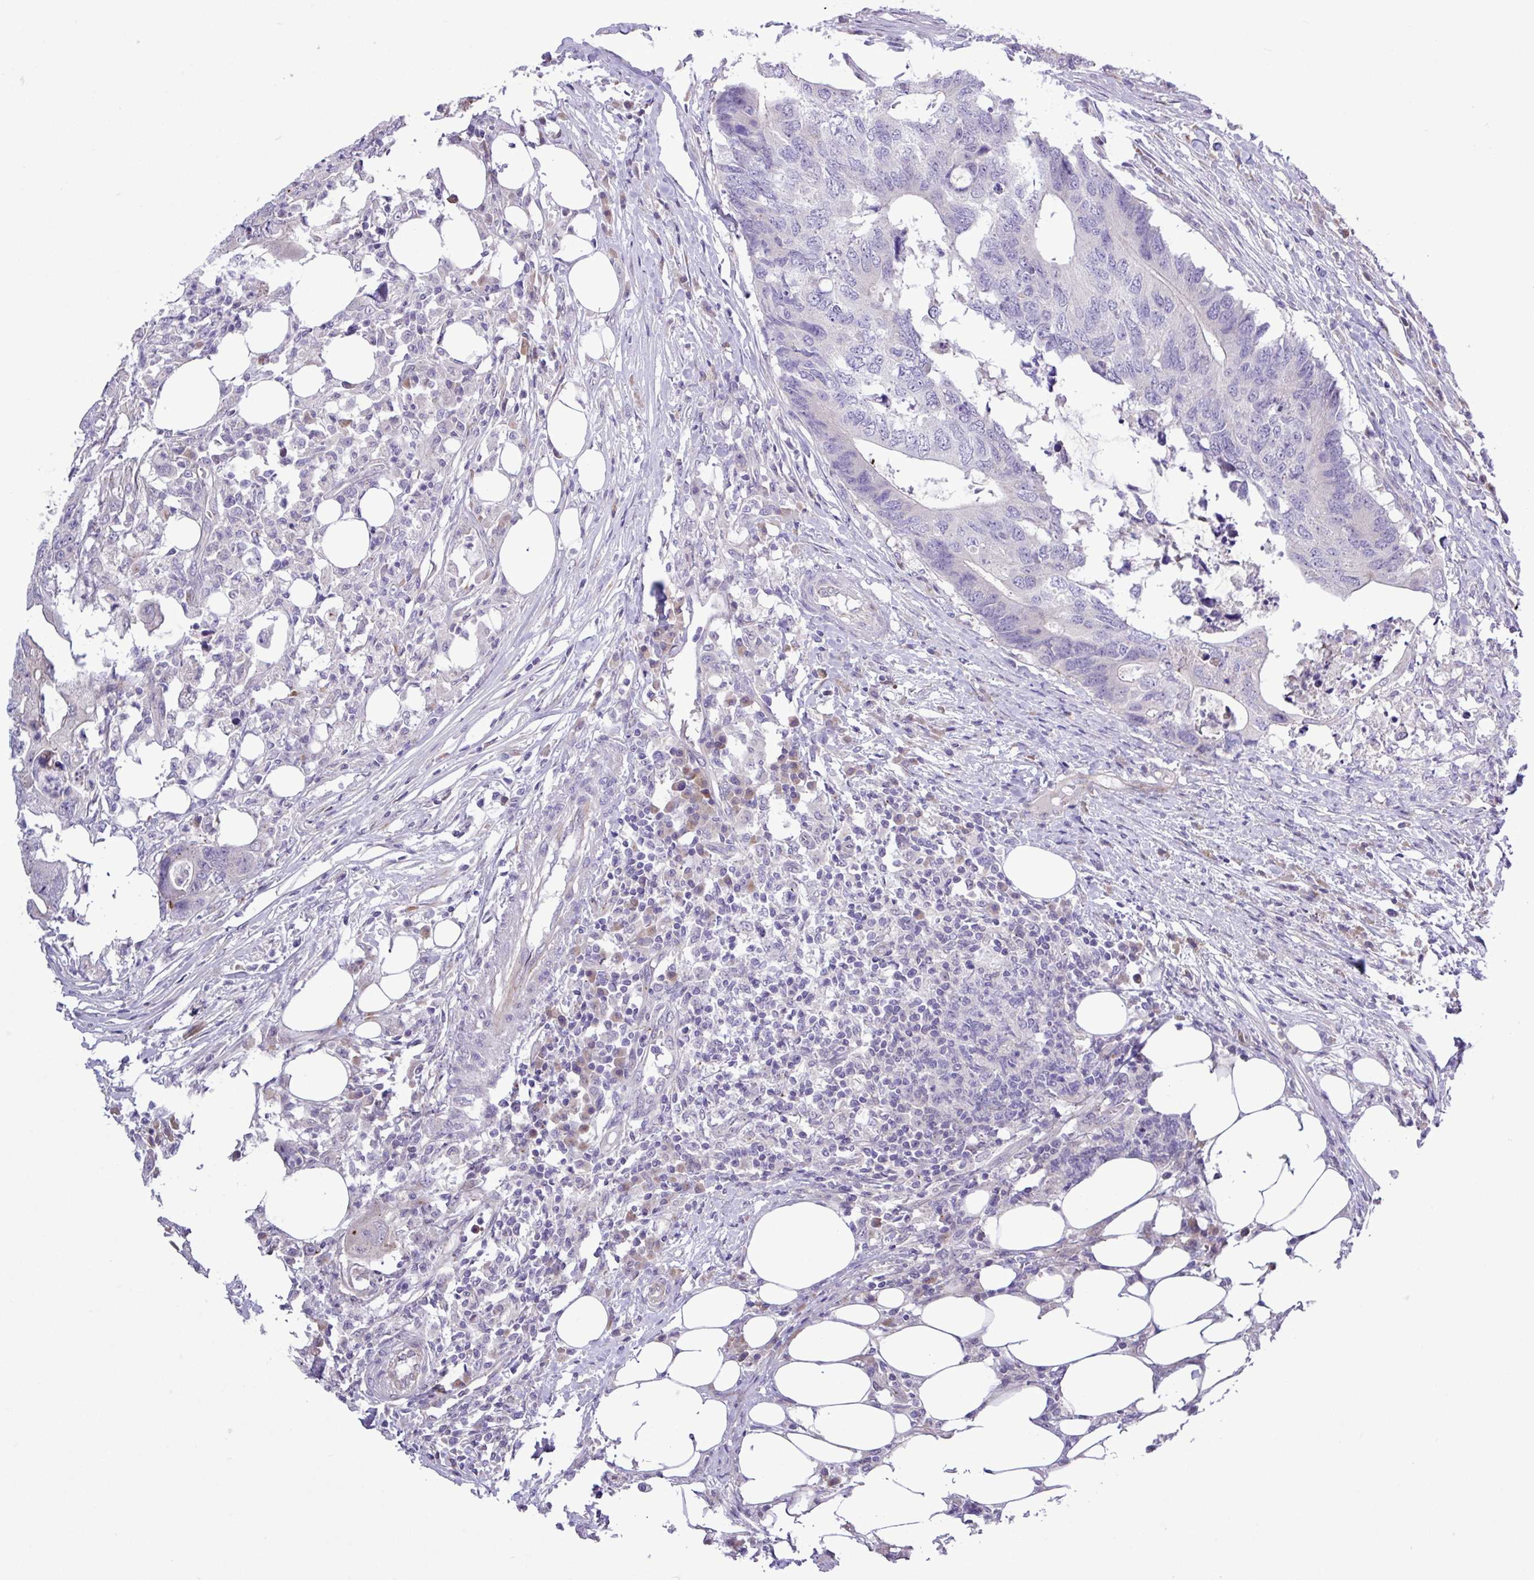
{"staining": {"intensity": "negative", "quantity": "none", "location": "none"}, "tissue": "colorectal cancer", "cell_type": "Tumor cells", "image_type": "cancer", "snomed": [{"axis": "morphology", "description": "Adenocarcinoma, NOS"}, {"axis": "topography", "description": "Colon"}], "caption": "IHC photomicrograph of human colorectal adenocarcinoma stained for a protein (brown), which shows no positivity in tumor cells.", "gene": "SPINK8", "patient": {"sex": "male", "age": 71}}